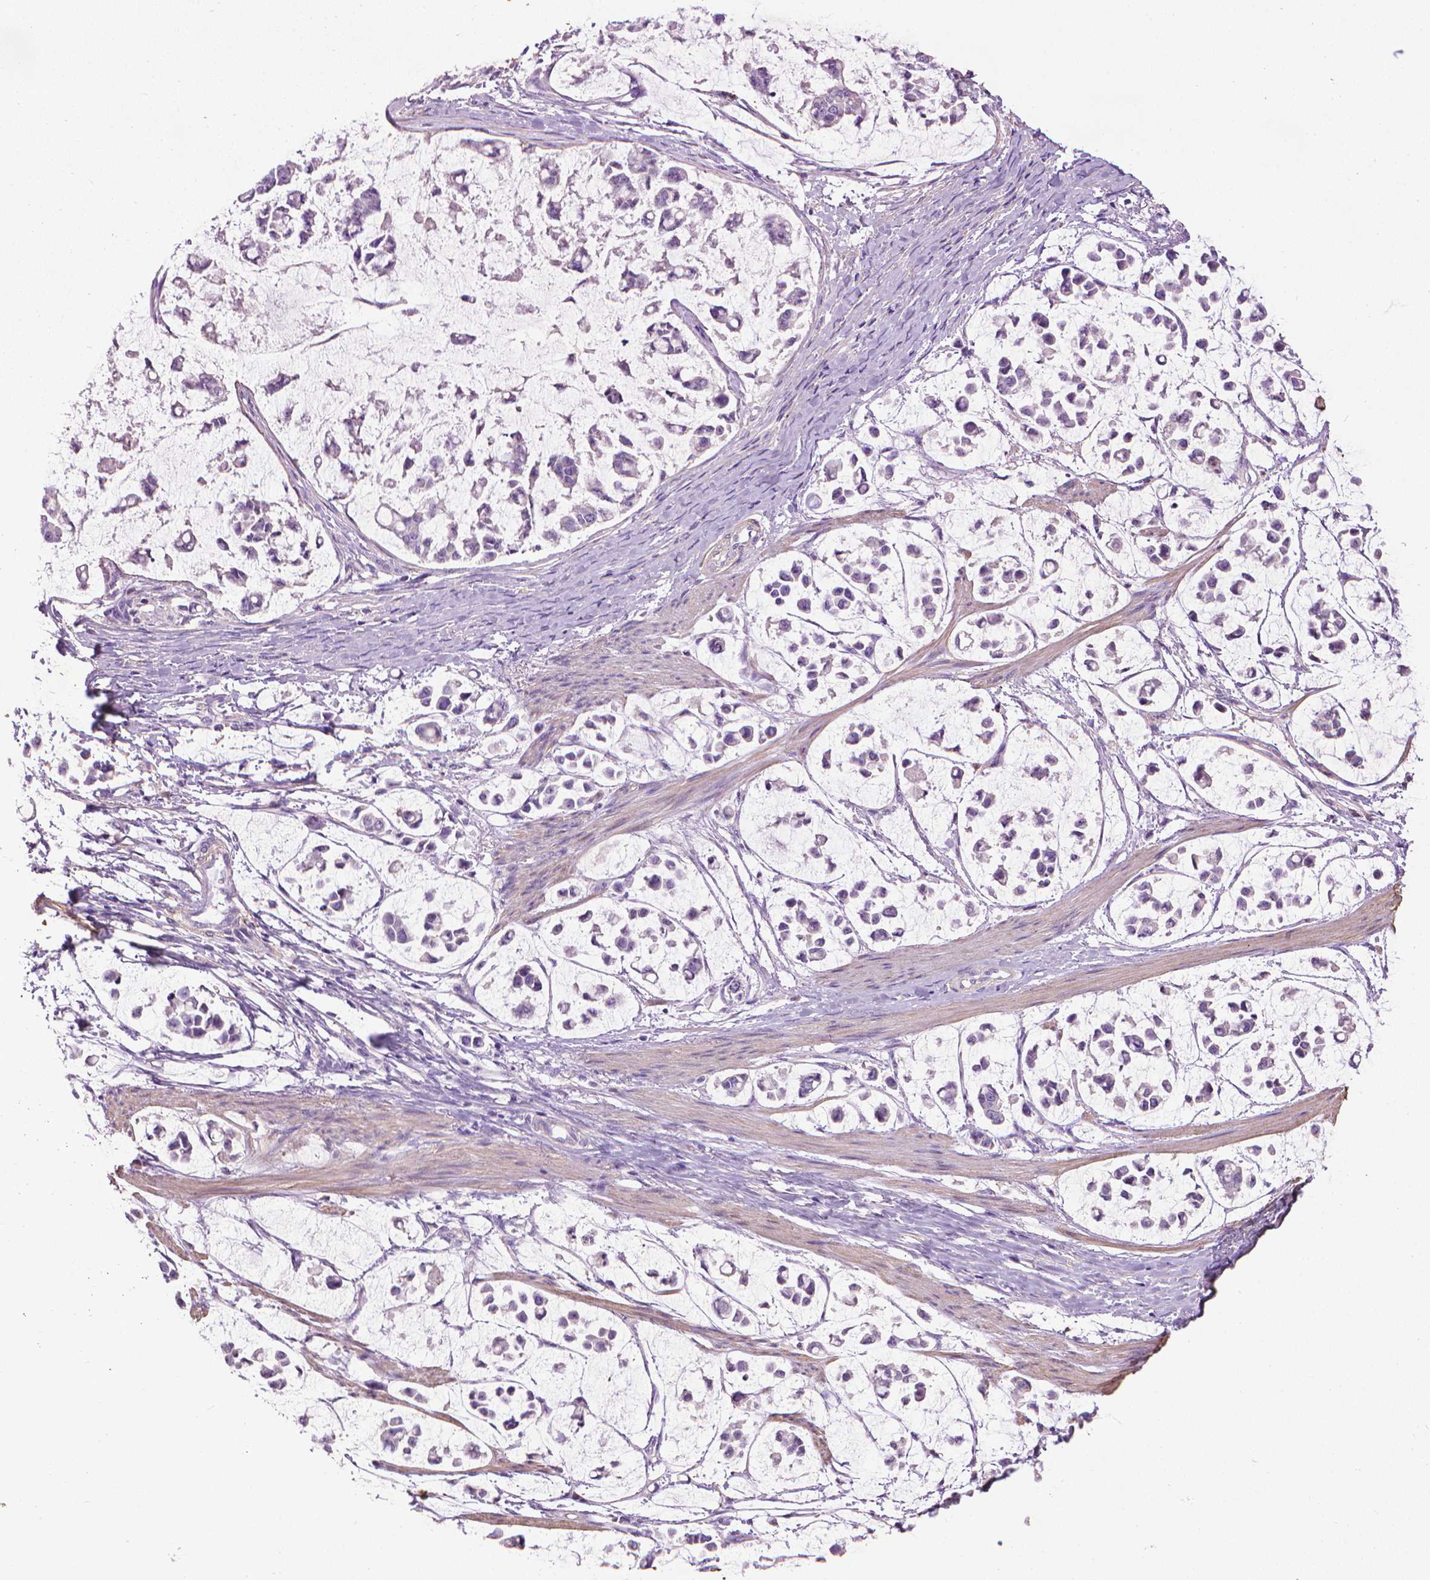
{"staining": {"intensity": "negative", "quantity": "none", "location": "none"}, "tissue": "stomach cancer", "cell_type": "Tumor cells", "image_type": "cancer", "snomed": [{"axis": "morphology", "description": "Adenocarcinoma, NOS"}, {"axis": "topography", "description": "Stomach"}], "caption": "Immunohistochemical staining of adenocarcinoma (stomach) demonstrates no significant staining in tumor cells.", "gene": "AQP10", "patient": {"sex": "male", "age": 82}}